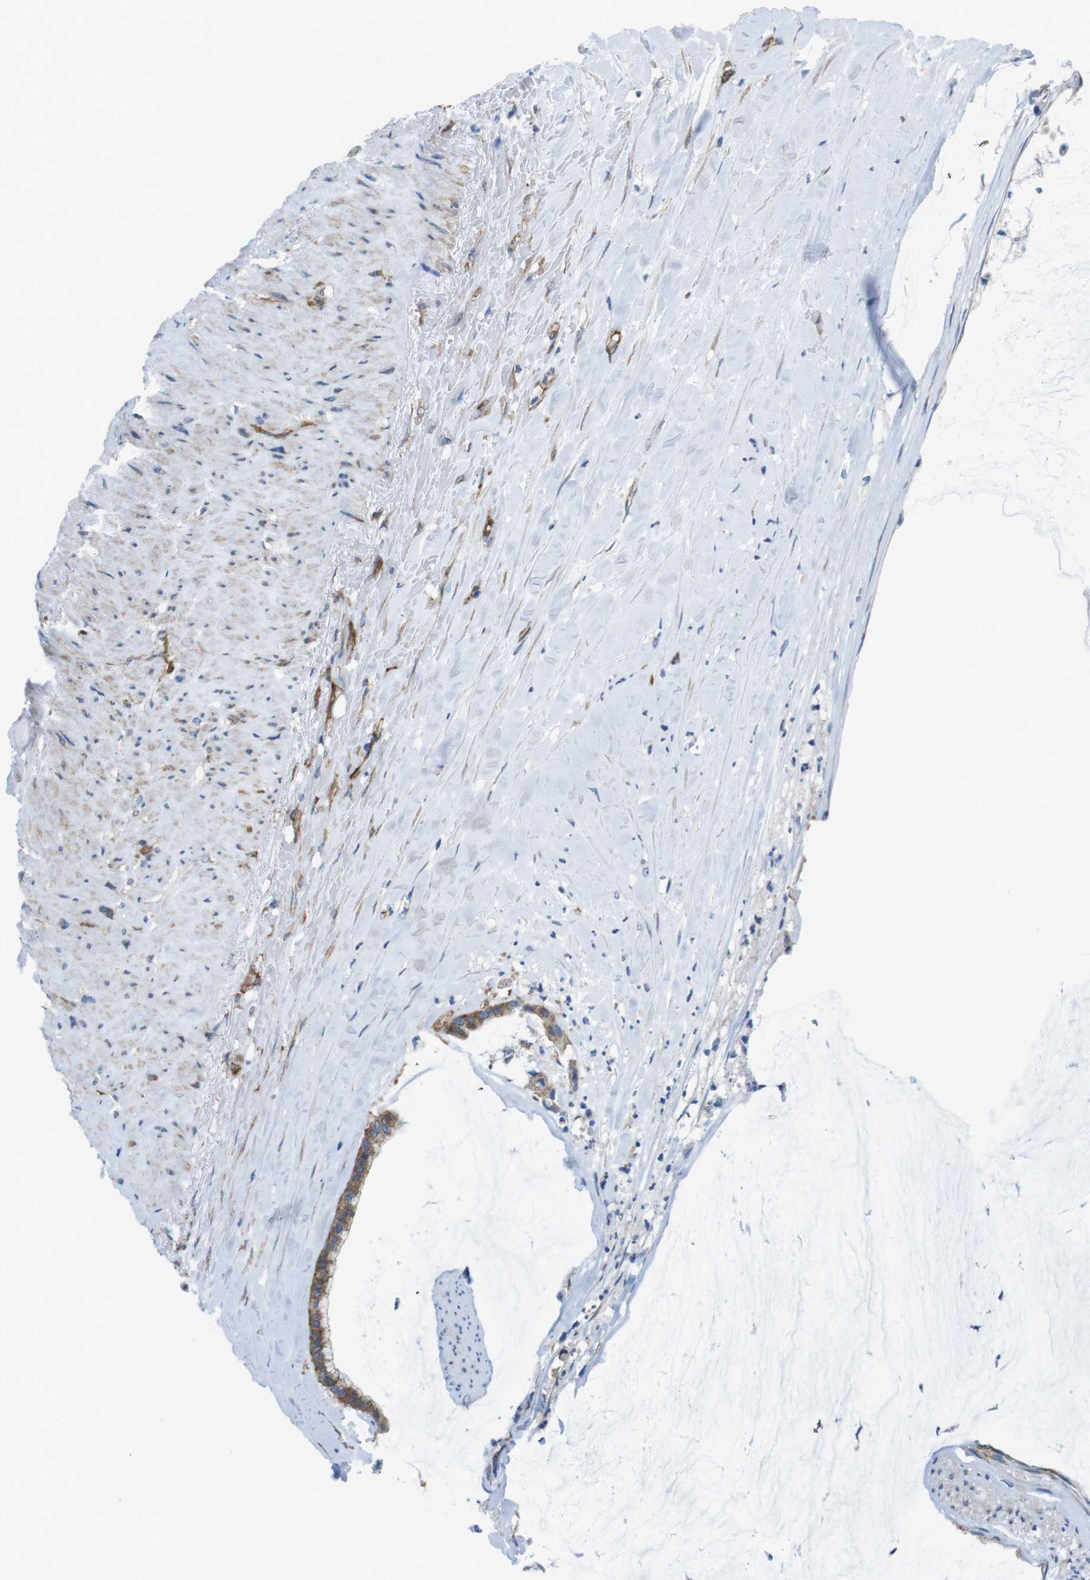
{"staining": {"intensity": "moderate", "quantity": ">75%", "location": "cytoplasmic/membranous"}, "tissue": "pancreatic cancer", "cell_type": "Tumor cells", "image_type": "cancer", "snomed": [{"axis": "morphology", "description": "Adenocarcinoma, NOS"}, {"axis": "topography", "description": "Pancreas"}], "caption": "Human pancreatic cancer stained with a protein marker shows moderate staining in tumor cells.", "gene": "DIAPH2", "patient": {"sex": "male", "age": 41}}